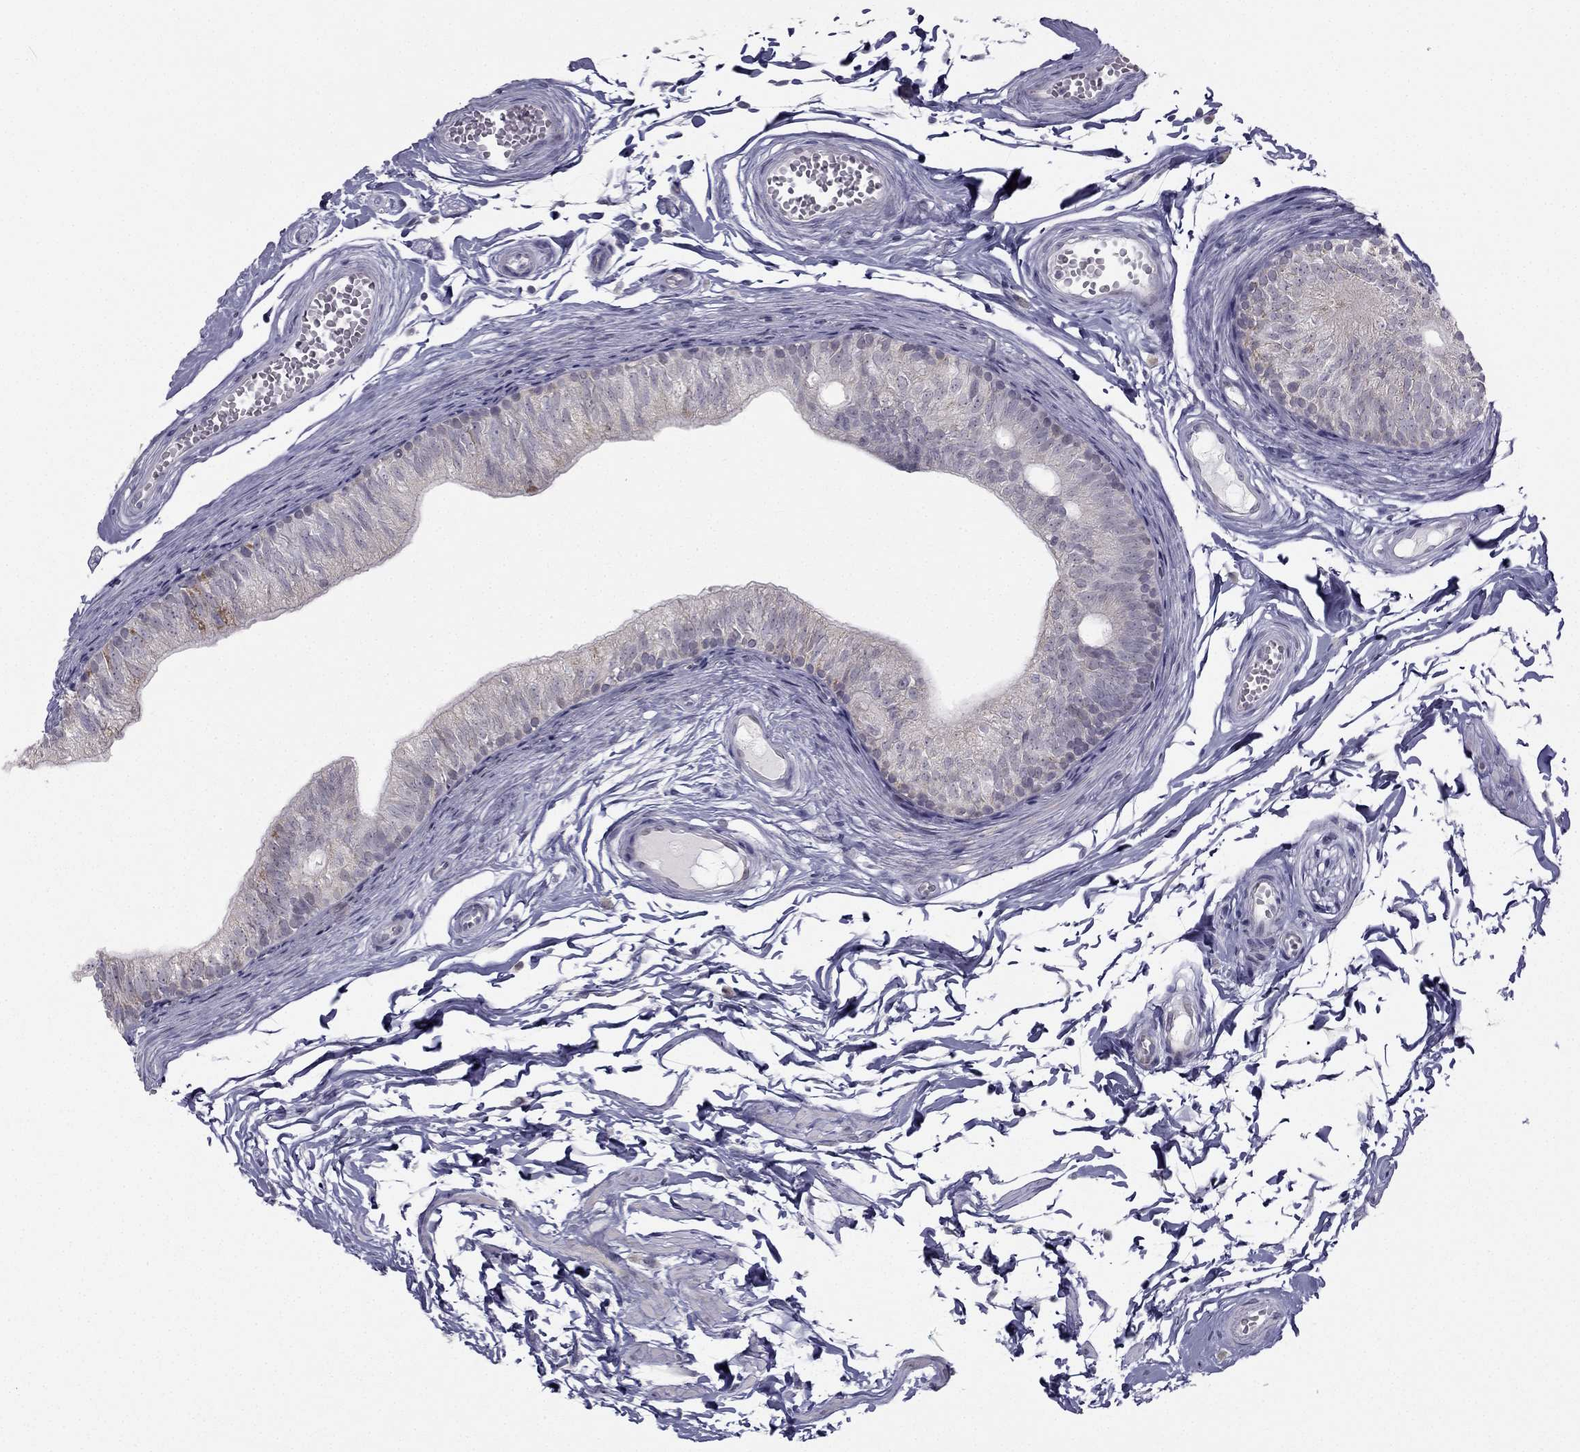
{"staining": {"intensity": "negative", "quantity": "none", "location": "none"}, "tissue": "epididymis", "cell_type": "Glandular cells", "image_type": "normal", "snomed": [{"axis": "morphology", "description": "Normal tissue, NOS"}, {"axis": "topography", "description": "Epididymis"}], "caption": "This histopathology image is of unremarkable epididymis stained with immunohistochemistry (IHC) to label a protein in brown with the nuclei are counter-stained blue. There is no expression in glandular cells. Nuclei are stained in blue.", "gene": "C5orf49", "patient": {"sex": "male", "age": 22}}